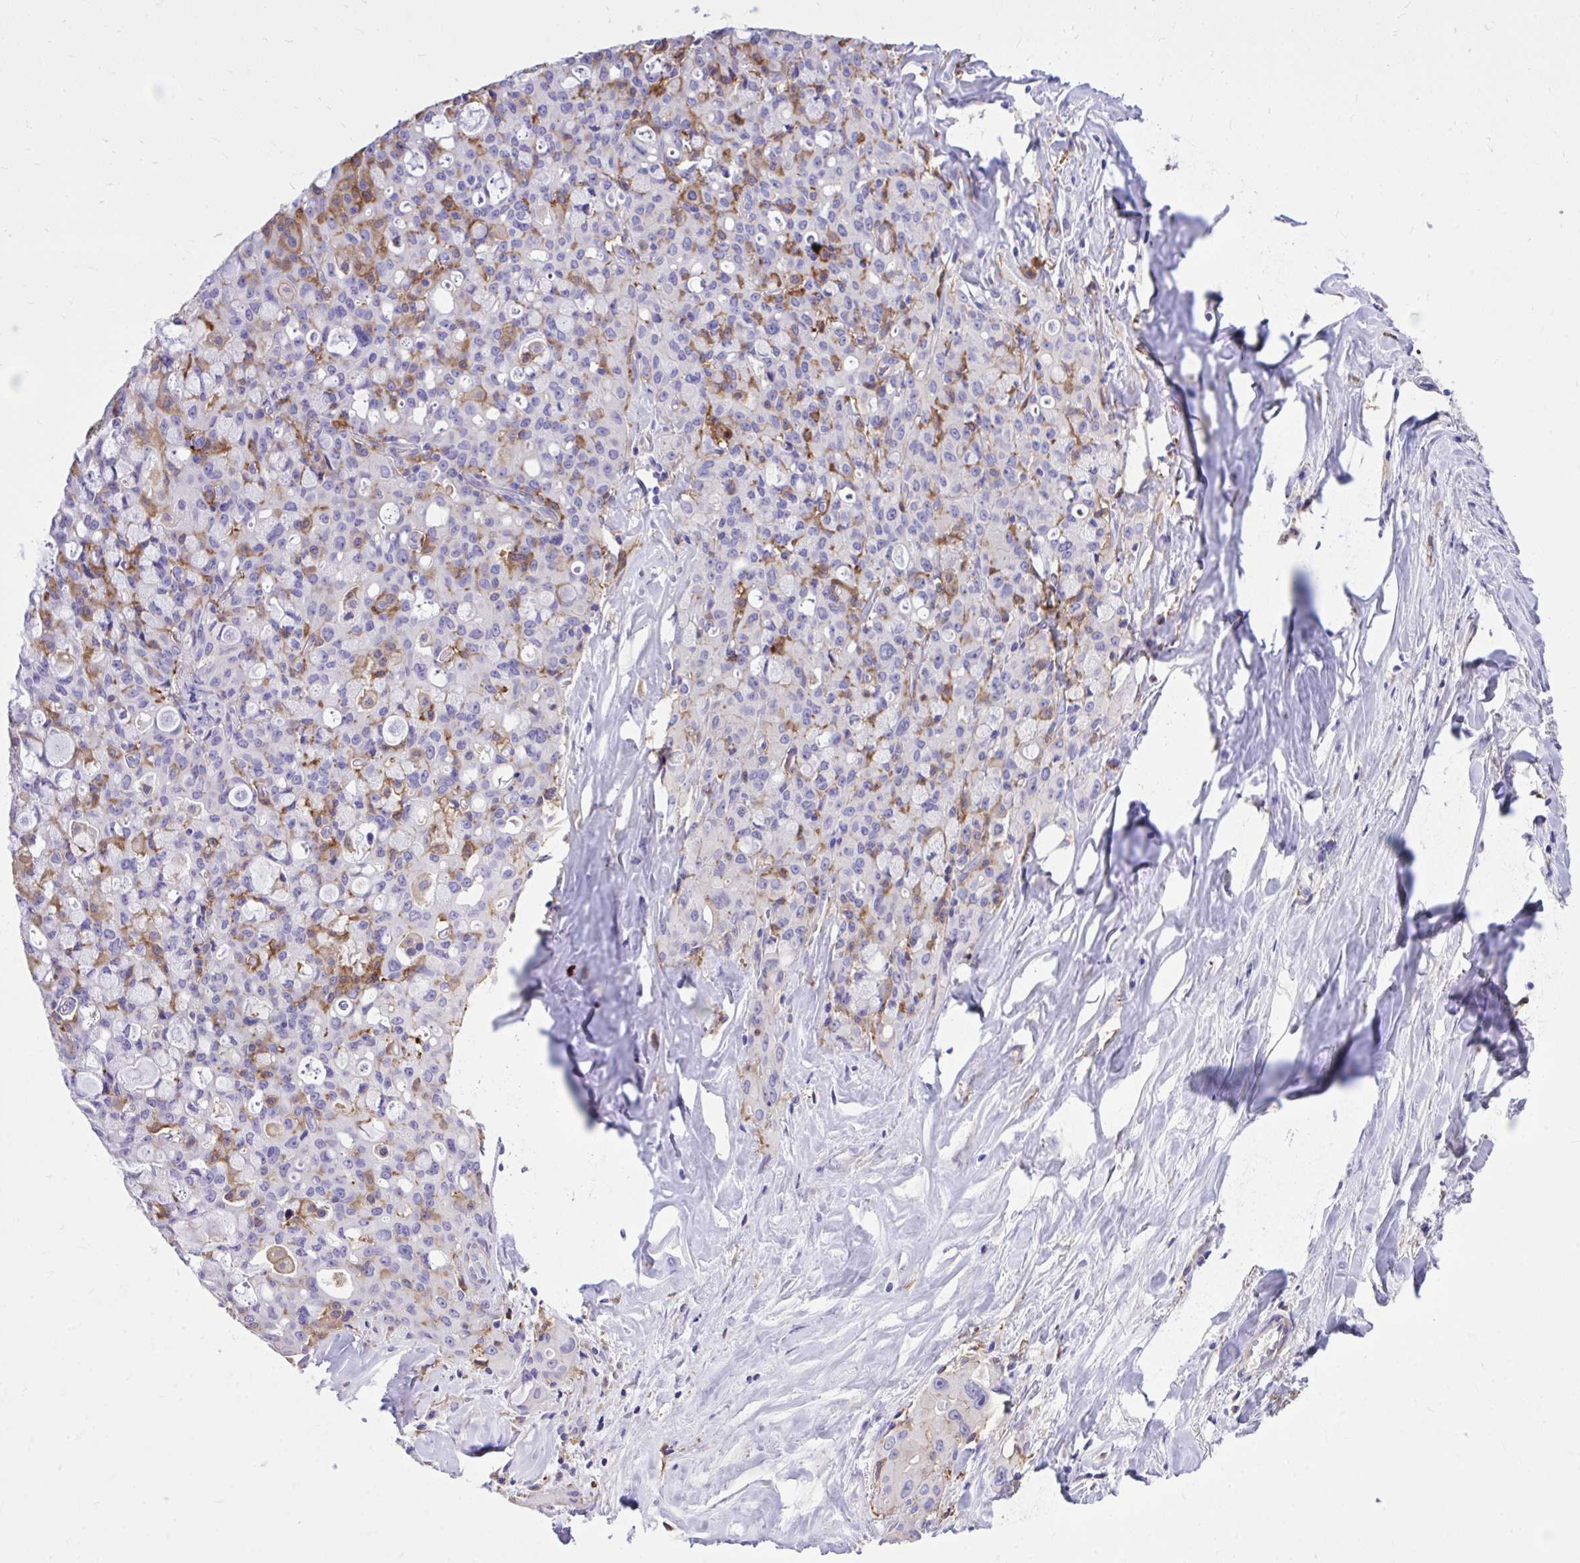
{"staining": {"intensity": "strong", "quantity": "<25%", "location": "cytoplasmic/membranous"}, "tissue": "lung cancer", "cell_type": "Tumor cells", "image_type": "cancer", "snomed": [{"axis": "morphology", "description": "Adenocarcinoma, NOS"}, {"axis": "topography", "description": "Lung"}], "caption": "A brown stain labels strong cytoplasmic/membranous staining of a protein in human lung cancer (adenocarcinoma) tumor cells.", "gene": "TLR7", "patient": {"sex": "female", "age": 44}}